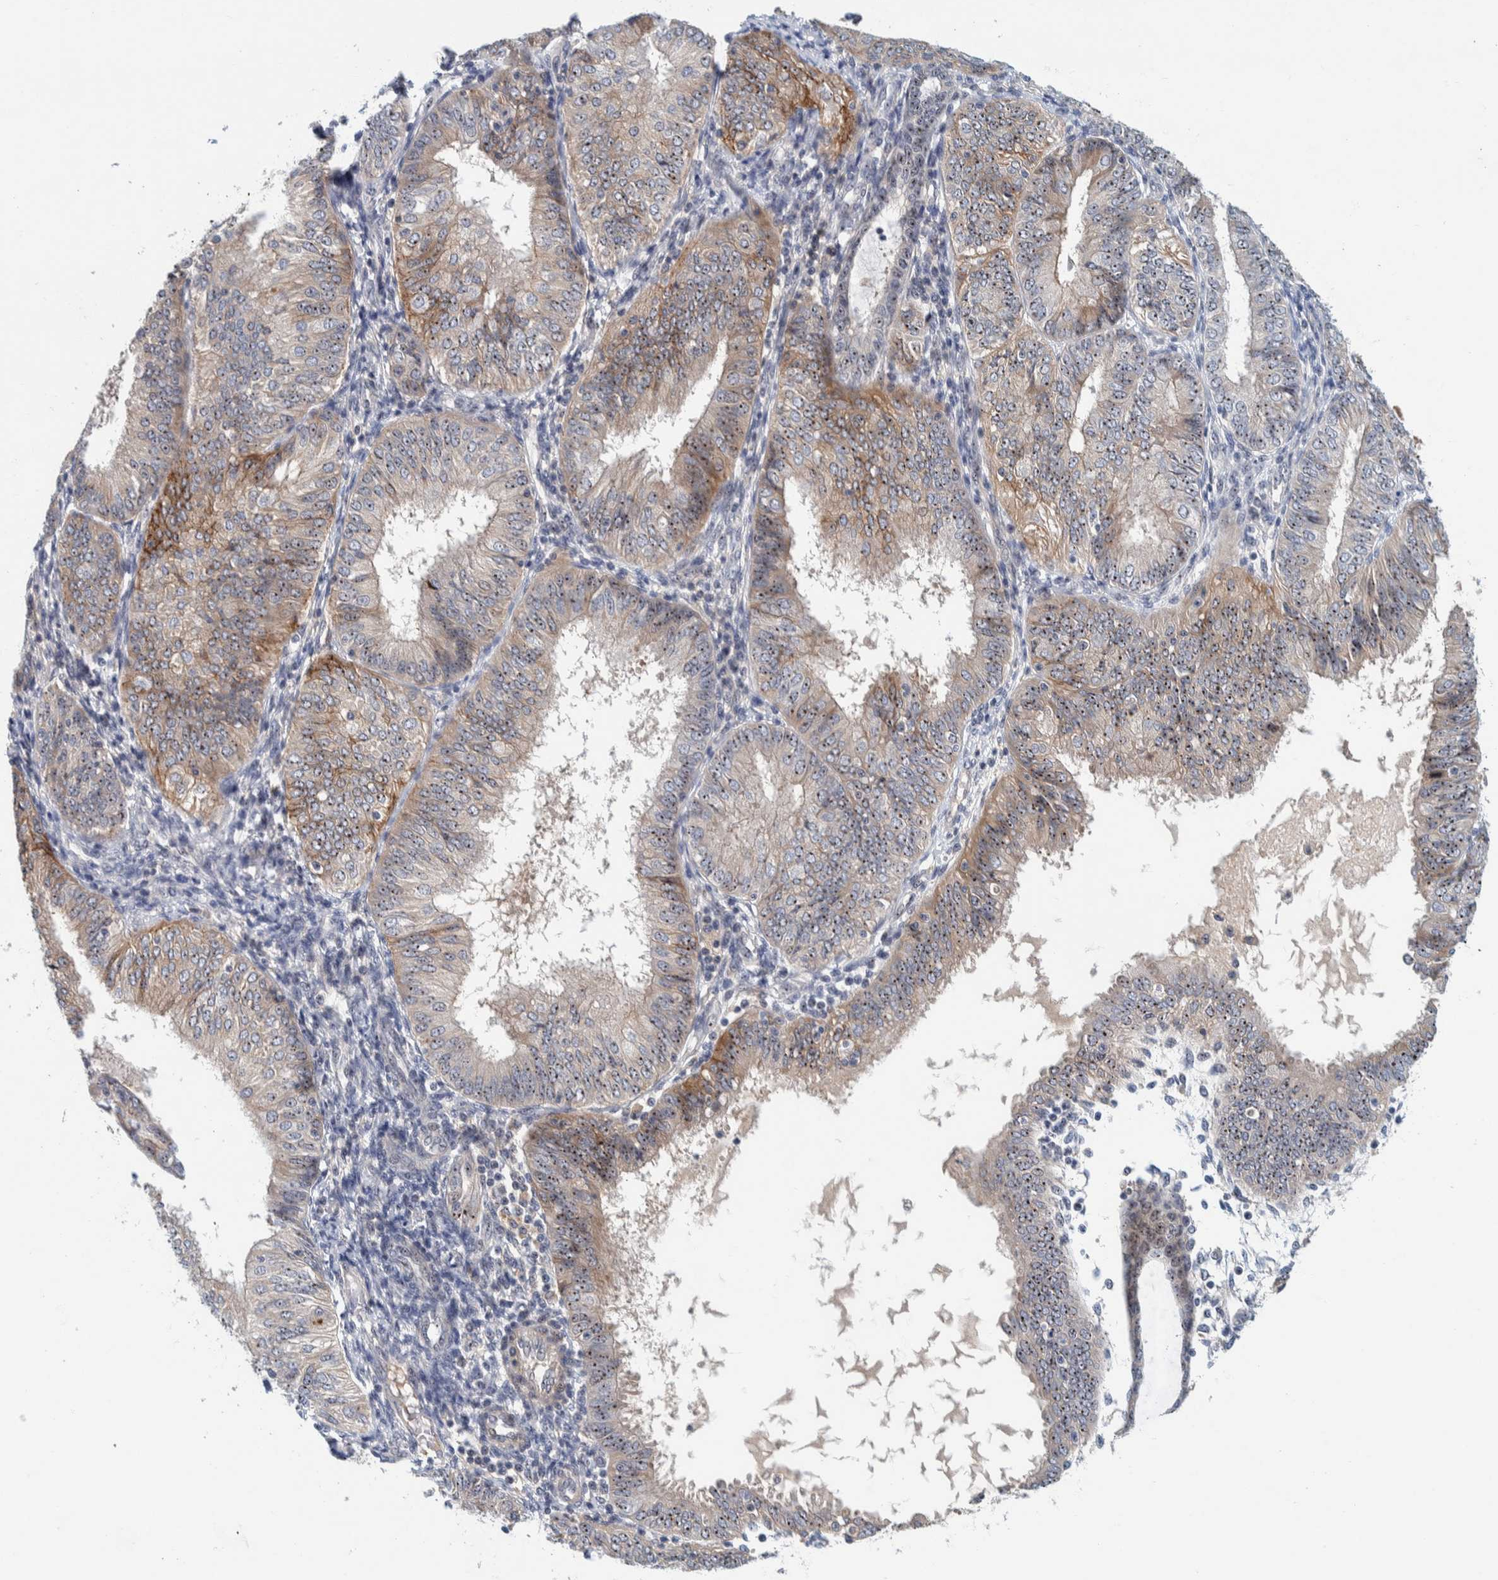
{"staining": {"intensity": "moderate", "quantity": ">75%", "location": "cytoplasmic/membranous,nuclear"}, "tissue": "endometrial cancer", "cell_type": "Tumor cells", "image_type": "cancer", "snomed": [{"axis": "morphology", "description": "Adenocarcinoma, NOS"}, {"axis": "topography", "description": "Endometrium"}], "caption": "Immunohistochemistry of human endometrial cancer (adenocarcinoma) shows medium levels of moderate cytoplasmic/membranous and nuclear positivity in approximately >75% of tumor cells.", "gene": "NOL11", "patient": {"sex": "female", "age": 58}}